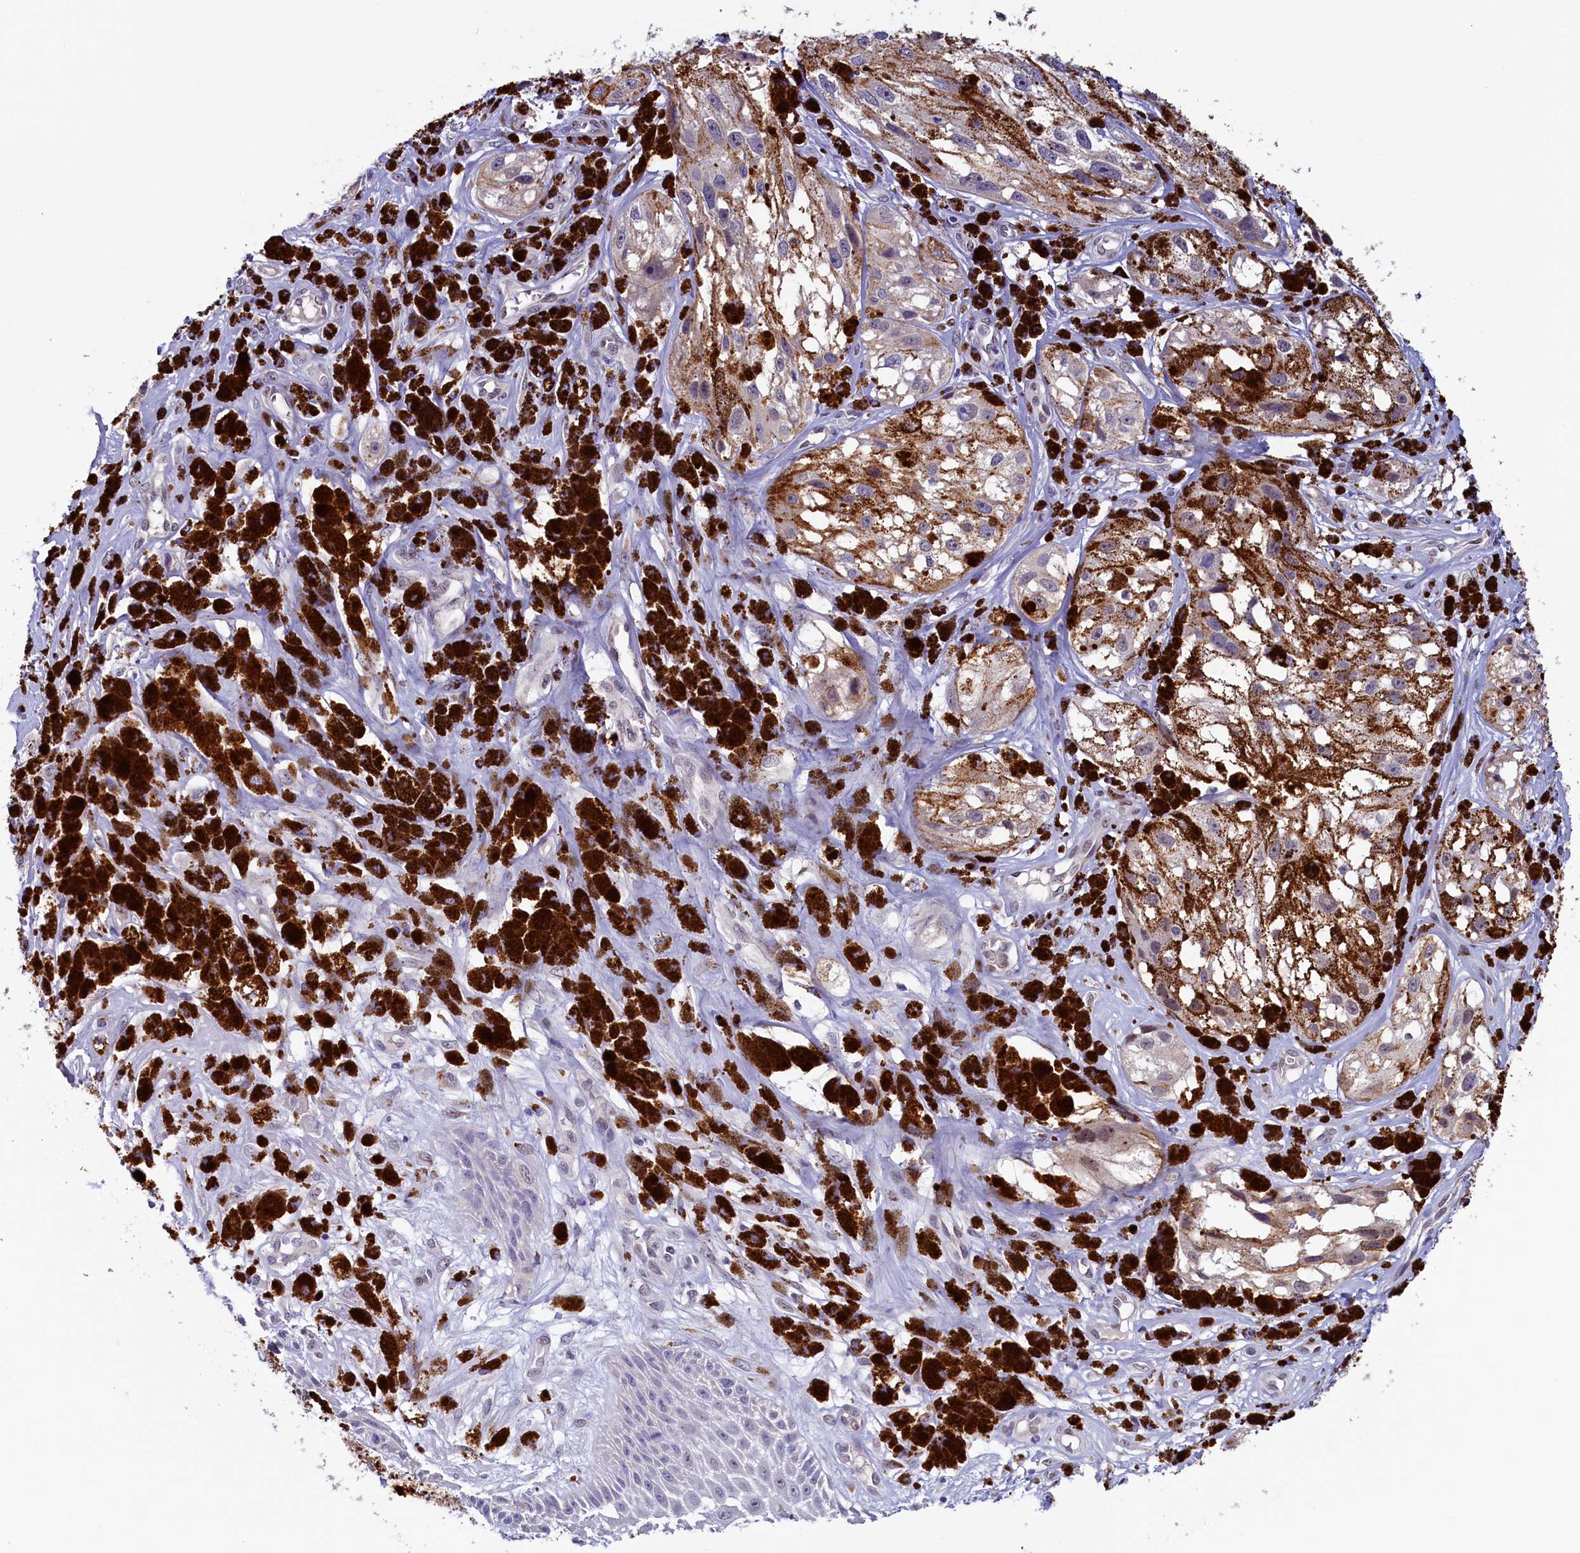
{"staining": {"intensity": "negative", "quantity": "none", "location": "none"}, "tissue": "melanoma", "cell_type": "Tumor cells", "image_type": "cancer", "snomed": [{"axis": "morphology", "description": "Malignant melanoma, NOS"}, {"axis": "topography", "description": "Skin"}], "caption": "IHC photomicrograph of neoplastic tissue: melanoma stained with DAB (3,3'-diaminobenzidine) shows no significant protein positivity in tumor cells.", "gene": "FLYWCH2", "patient": {"sex": "male", "age": 88}}